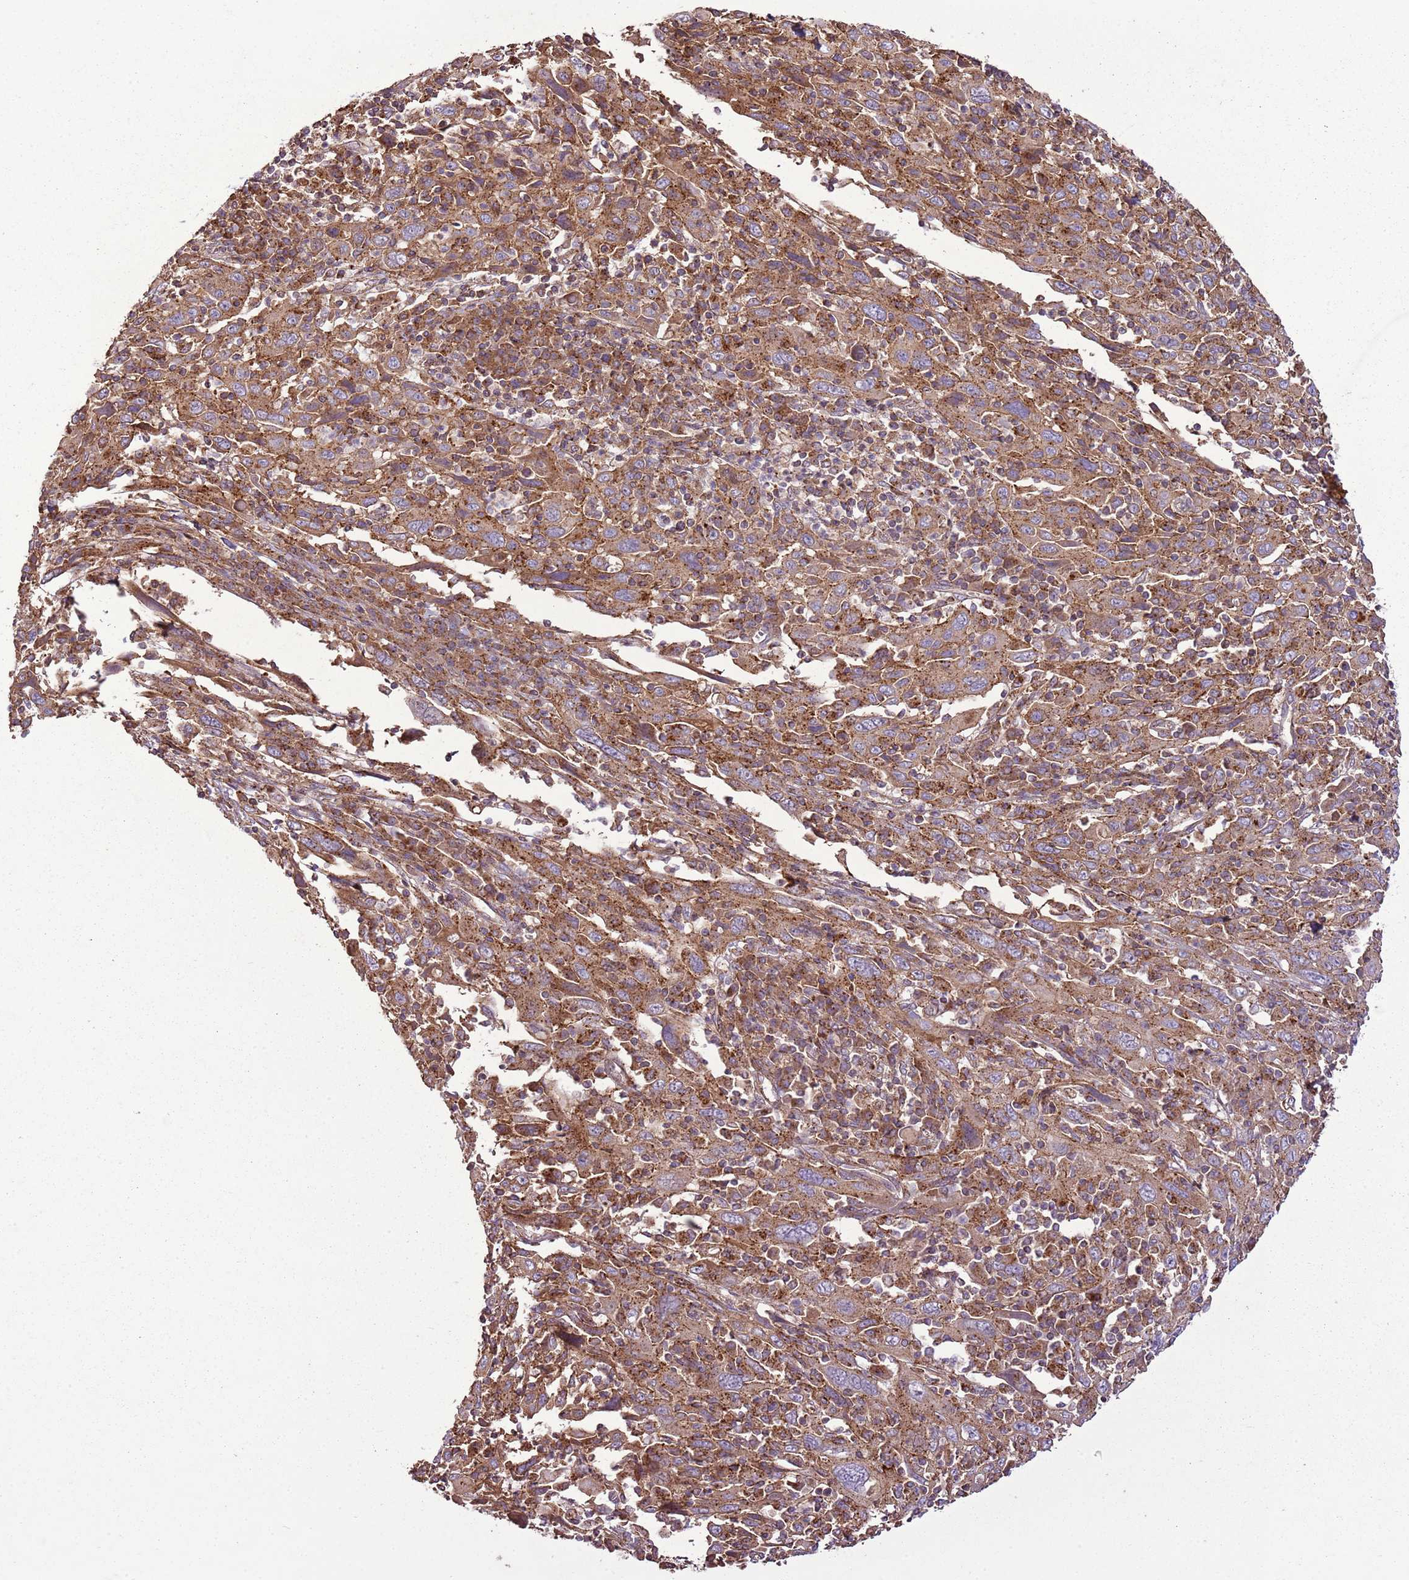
{"staining": {"intensity": "moderate", "quantity": ">75%", "location": "cytoplasmic/membranous"}, "tissue": "cervical cancer", "cell_type": "Tumor cells", "image_type": "cancer", "snomed": [{"axis": "morphology", "description": "Squamous cell carcinoma, NOS"}, {"axis": "topography", "description": "Cervix"}], "caption": "The immunohistochemical stain highlights moderate cytoplasmic/membranous expression in tumor cells of cervical squamous cell carcinoma tissue.", "gene": "ANKRD24", "patient": {"sex": "female", "age": 46}}